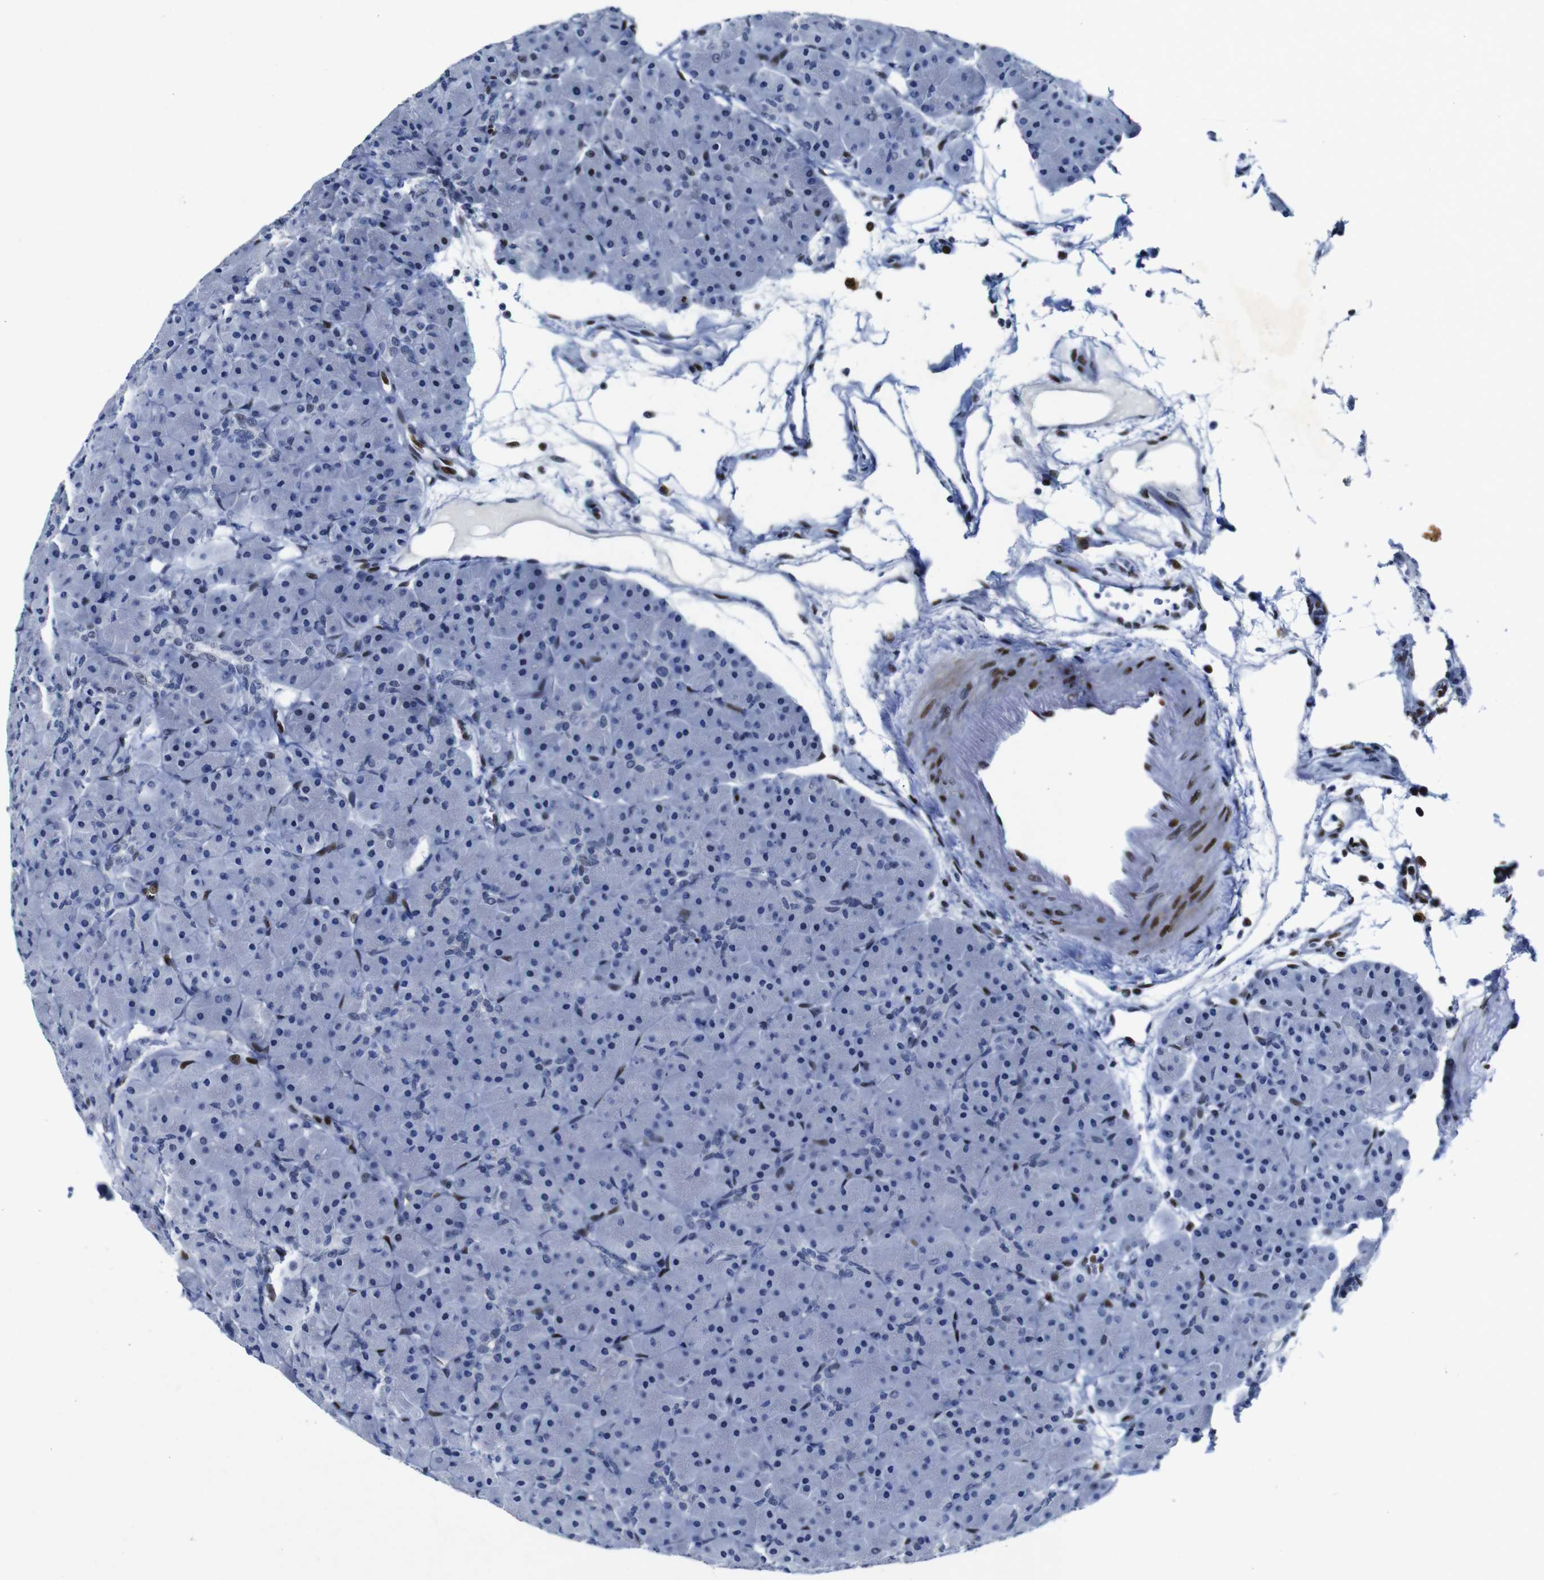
{"staining": {"intensity": "negative", "quantity": "none", "location": "none"}, "tissue": "pancreas", "cell_type": "Exocrine glandular cells", "image_type": "normal", "snomed": [{"axis": "morphology", "description": "Normal tissue, NOS"}, {"axis": "topography", "description": "Pancreas"}], "caption": "DAB (3,3'-diaminobenzidine) immunohistochemical staining of unremarkable pancreas reveals no significant expression in exocrine glandular cells.", "gene": "FOSL2", "patient": {"sex": "male", "age": 66}}